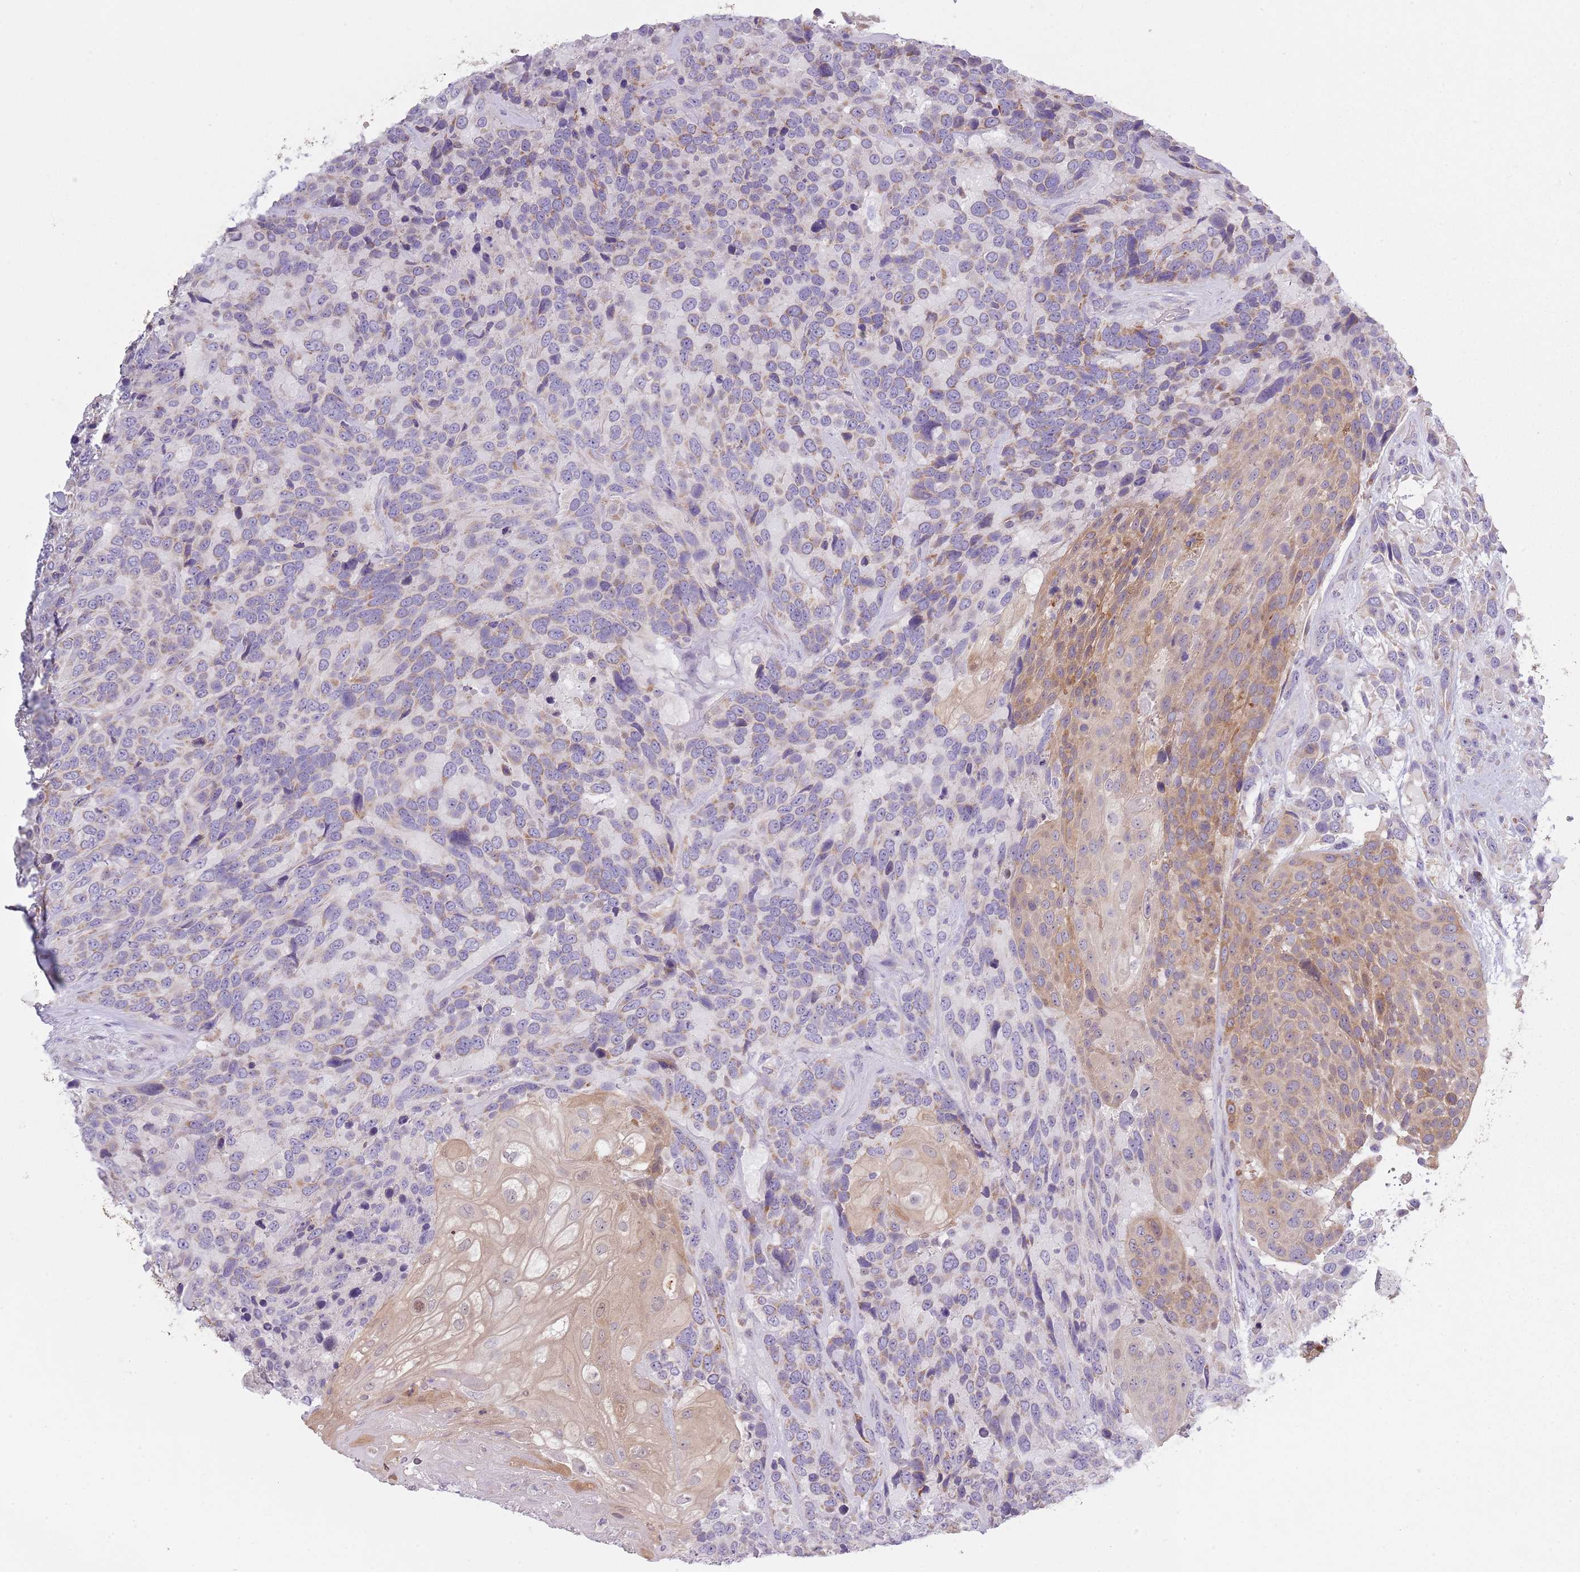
{"staining": {"intensity": "weak", "quantity": "25%-75%", "location": "cytoplasmic/membranous"}, "tissue": "urothelial cancer", "cell_type": "Tumor cells", "image_type": "cancer", "snomed": [{"axis": "morphology", "description": "Urothelial carcinoma, High grade"}, {"axis": "topography", "description": "Urinary bladder"}], "caption": "Immunohistochemical staining of urothelial cancer shows weak cytoplasmic/membranous protein positivity in about 25%-75% of tumor cells.", "gene": "COQ5", "patient": {"sex": "female", "age": 70}}